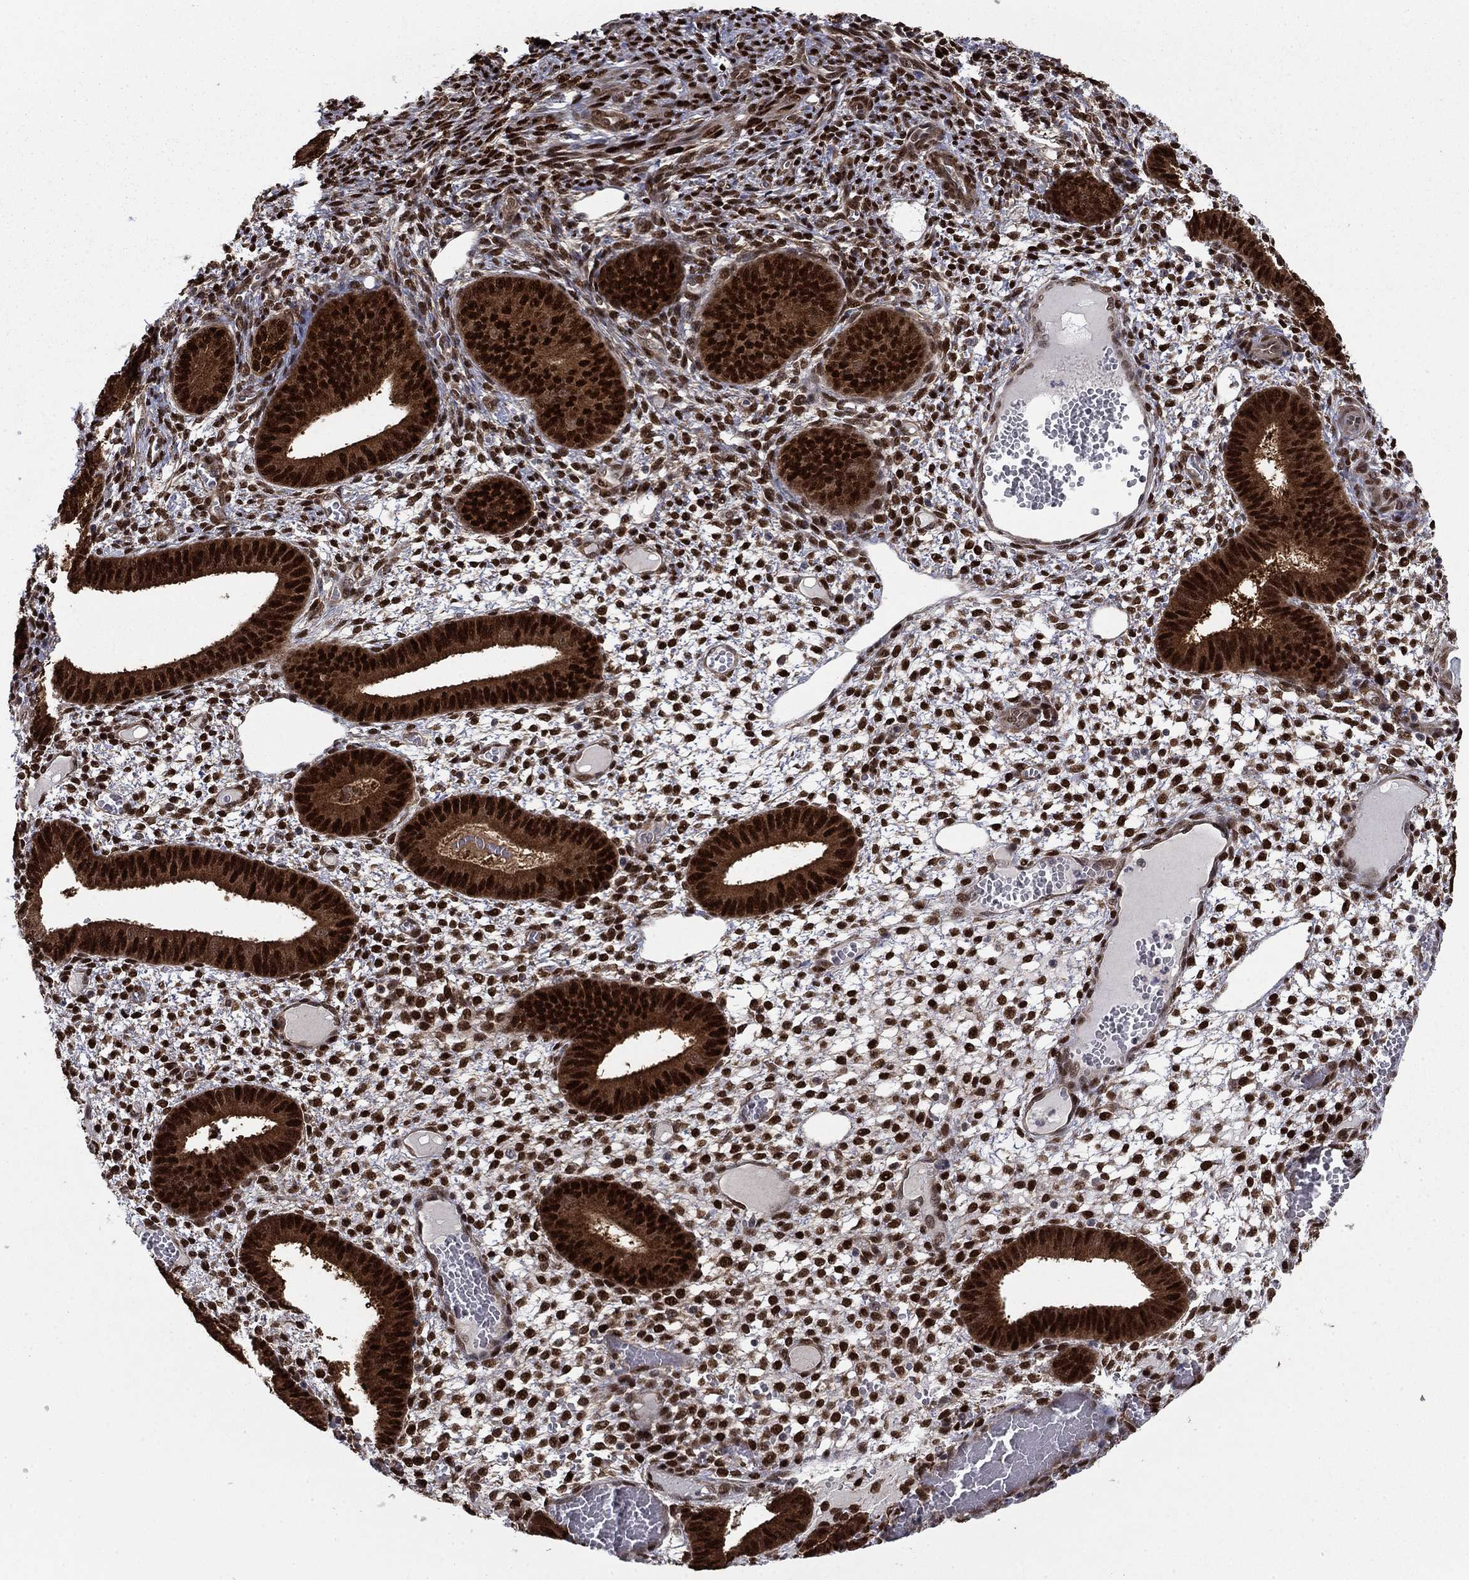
{"staining": {"intensity": "strong", "quantity": ">75%", "location": "nuclear"}, "tissue": "endometrium", "cell_type": "Cells in endometrial stroma", "image_type": "normal", "snomed": [{"axis": "morphology", "description": "Normal tissue, NOS"}, {"axis": "topography", "description": "Endometrium"}], "caption": "This is a micrograph of immunohistochemistry staining of benign endometrium, which shows strong positivity in the nuclear of cells in endometrial stroma.", "gene": "FKBP4", "patient": {"sex": "female", "age": 42}}